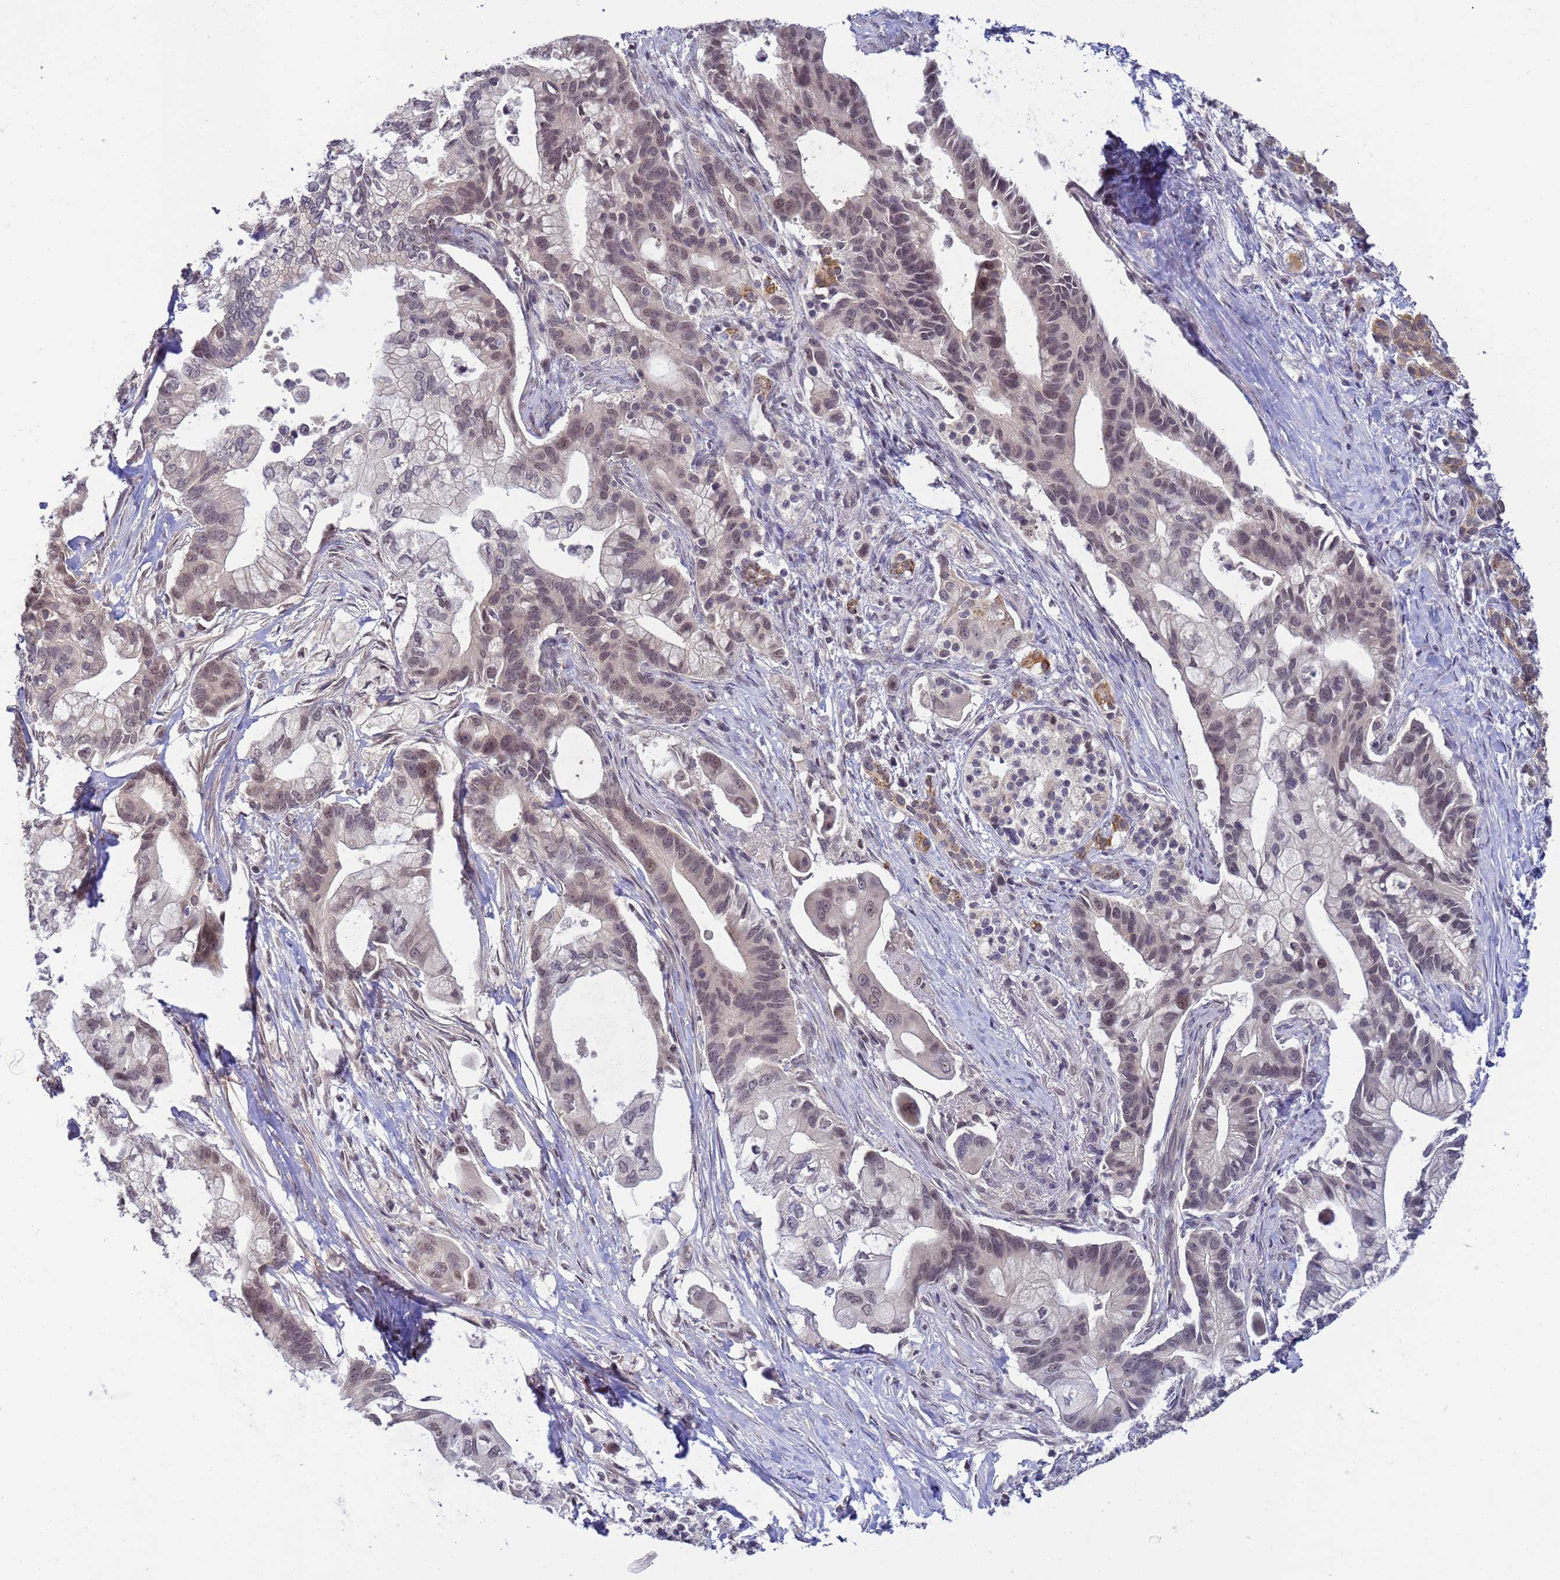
{"staining": {"intensity": "weak", "quantity": "<25%", "location": "nuclear"}, "tissue": "pancreatic cancer", "cell_type": "Tumor cells", "image_type": "cancer", "snomed": [{"axis": "morphology", "description": "Adenocarcinoma, NOS"}, {"axis": "topography", "description": "Pancreas"}], "caption": "Tumor cells are negative for brown protein staining in pancreatic cancer (adenocarcinoma). Nuclei are stained in blue.", "gene": "MYL7", "patient": {"sex": "male", "age": 68}}